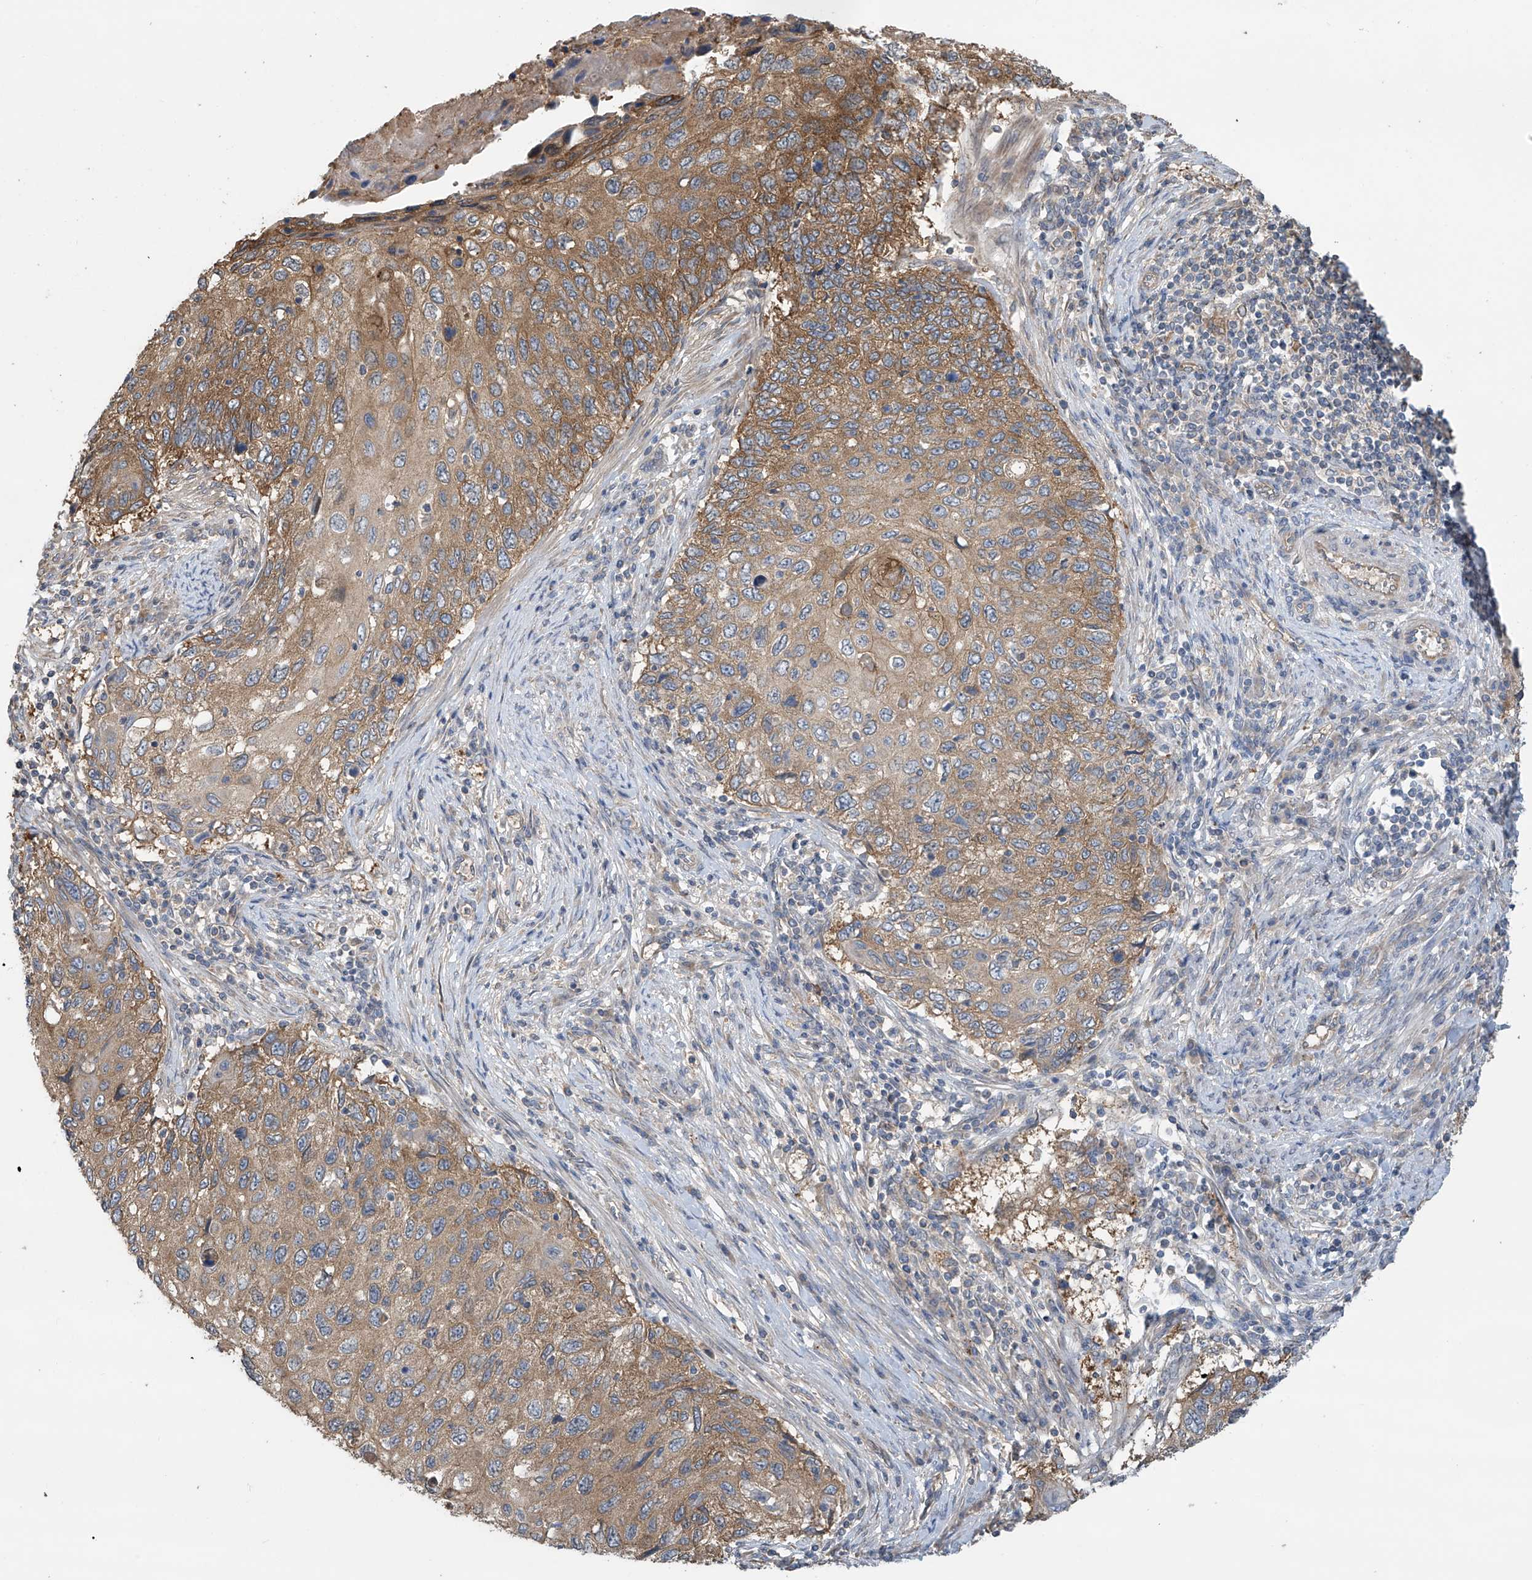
{"staining": {"intensity": "moderate", "quantity": ">75%", "location": "cytoplasmic/membranous"}, "tissue": "cervical cancer", "cell_type": "Tumor cells", "image_type": "cancer", "snomed": [{"axis": "morphology", "description": "Squamous cell carcinoma, NOS"}, {"axis": "topography", "description": "Cervix"}], "caption": "Protein expression analysis of cervical cancer (squamous cell carcinoma) reveals moderate cytoplasmic/membranous staining in about >75% of tumor cells.", "gene": "PHACTR4", "patient": {"sex": "female", "age": 70}}